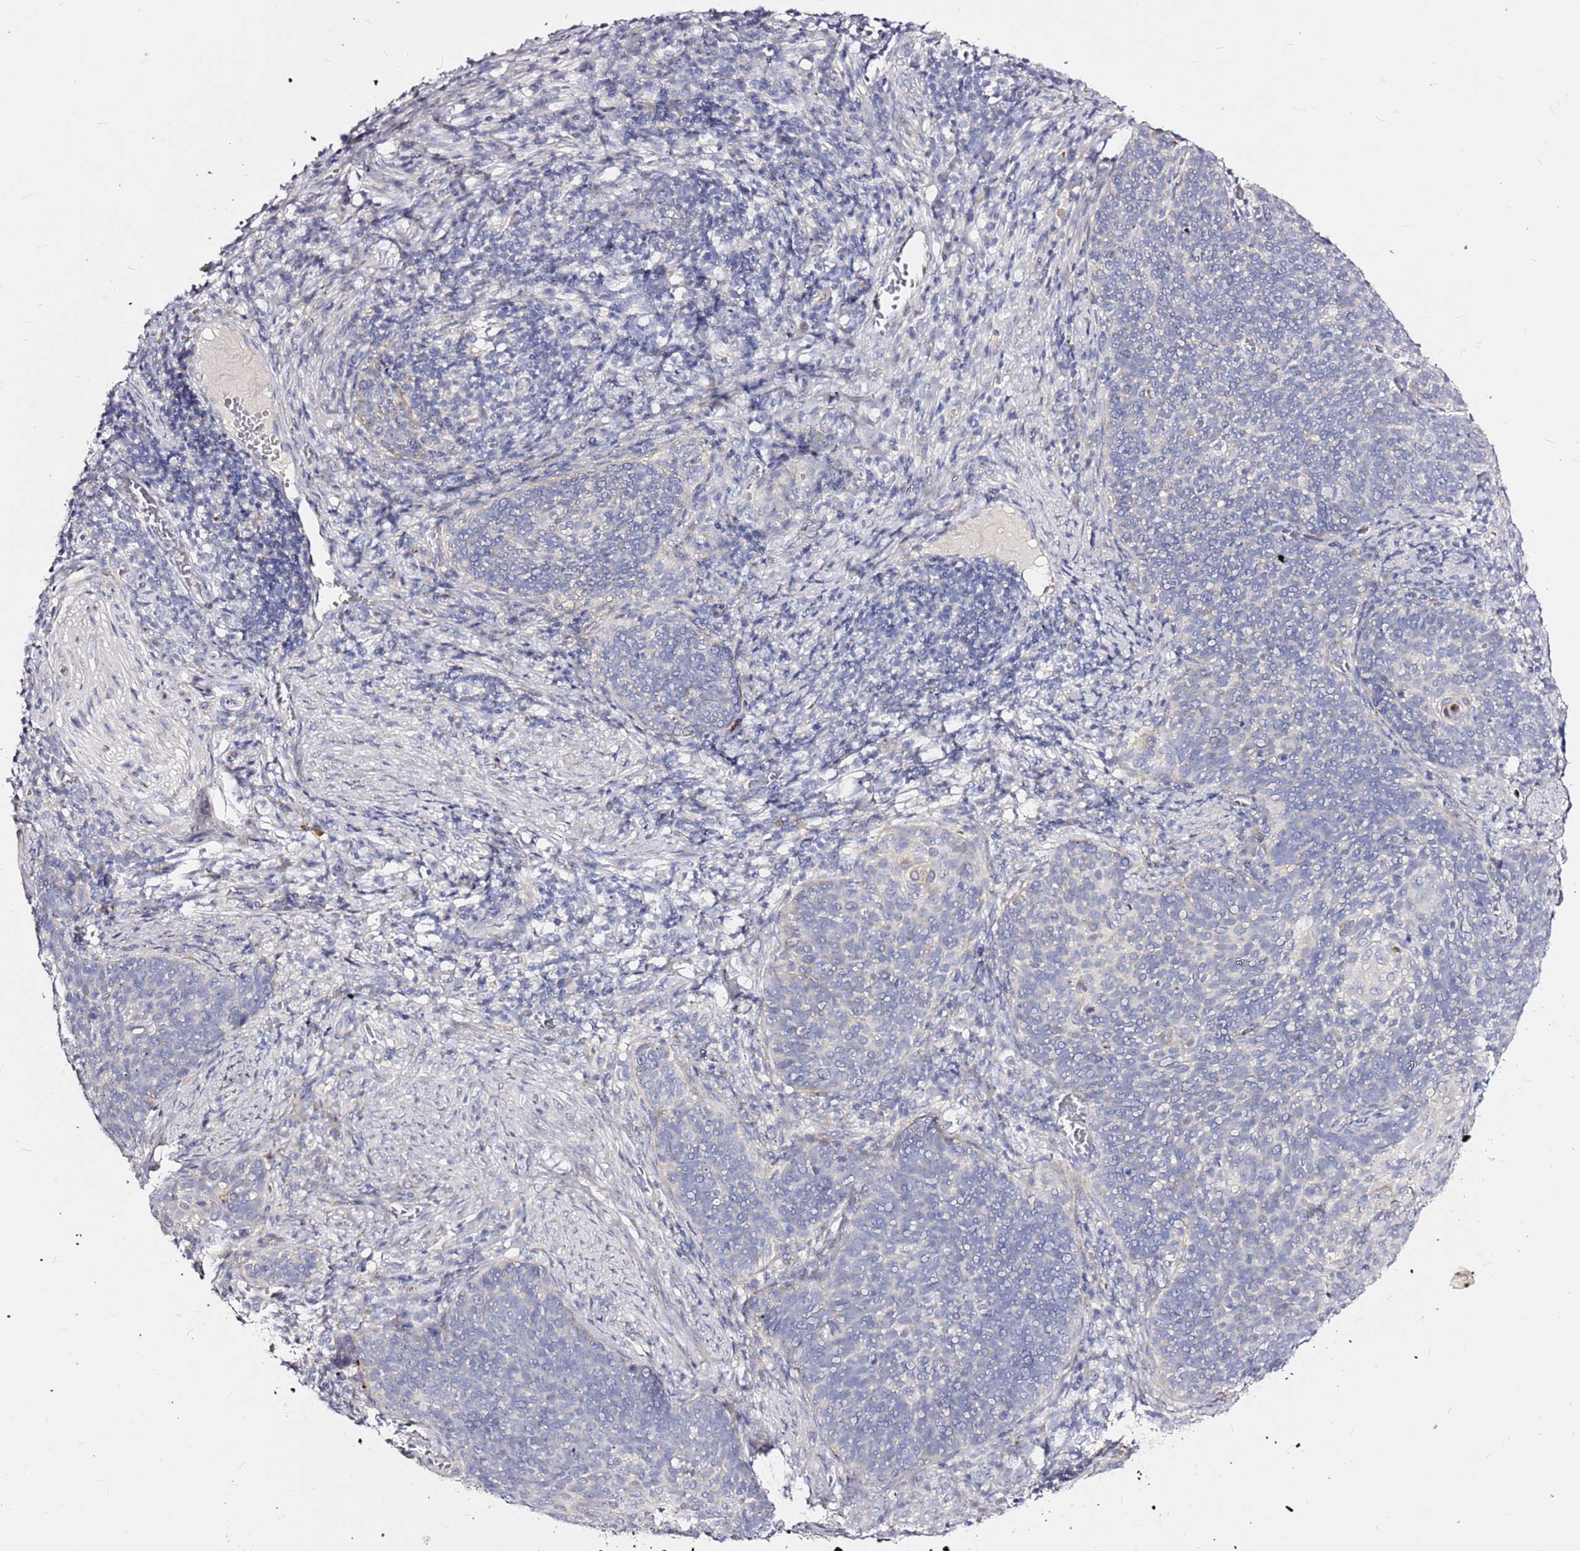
{"staining": {"intensity": "negative", "quantity": "none", "location": "none"}, "tissue": "cervical cancer", "cell_type": "Tumor cells", "image_type": "cancer", "snomed": [{"axis": "morphology", "description": "Normal tissue, NOS"}, {"axis": "morphology", "description": "Squamous cell carcinoma, NOS"}, {"axis": "topography", "description": "Cervix"}], "caption": "This histopathology image is of cervical cancer (squamous cell carcinoma) stained with IHC to label a protein in brown with the nuclei are counter-stained blue. There is no staining in tumor cells.", "gene": "CASD1", "patient": {"sex": "female", "age": 39}}